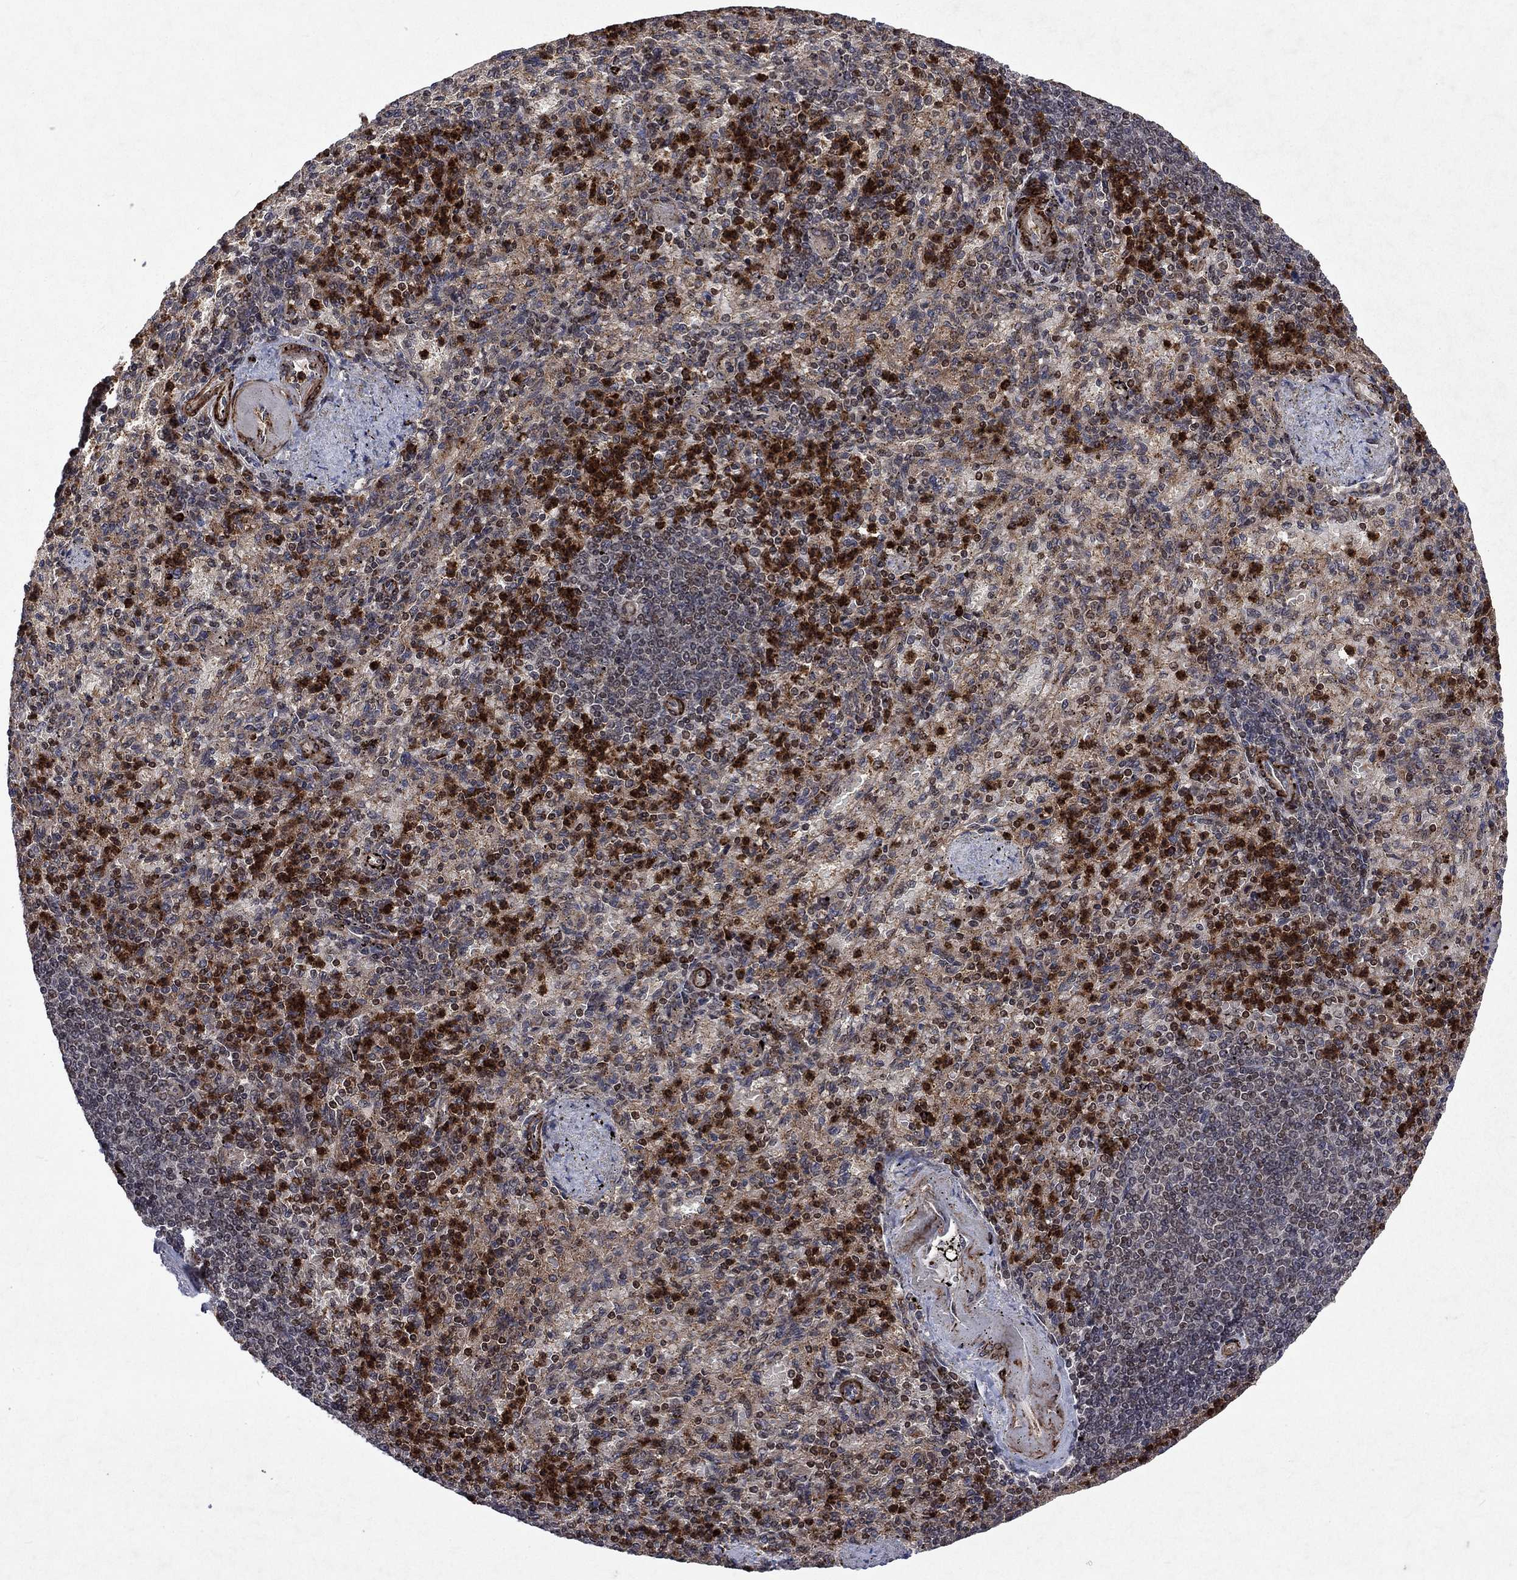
{"staining": {"intensity": "strong", "quantity": "25%-75%", "location": "cytoplasmic/membranous,nuclear"}, "tissue": "spleen", "cell_type": "Cells in red pulp", "image_type": "normal", "snomed": [{"axis": "morphology", "description": "Normal tissue, NOS"}, {"axis": "topography", "description": "Spleen"}], "caption": "Immunohistochemical staining of normal human spleen shows high levels of strong cytoplasmic/membranous,nuclear expression in approximately 25%-75% of cells in red pulp.", "gene": "TMEM33", "patient": {"sex": "female", "age": 74}}